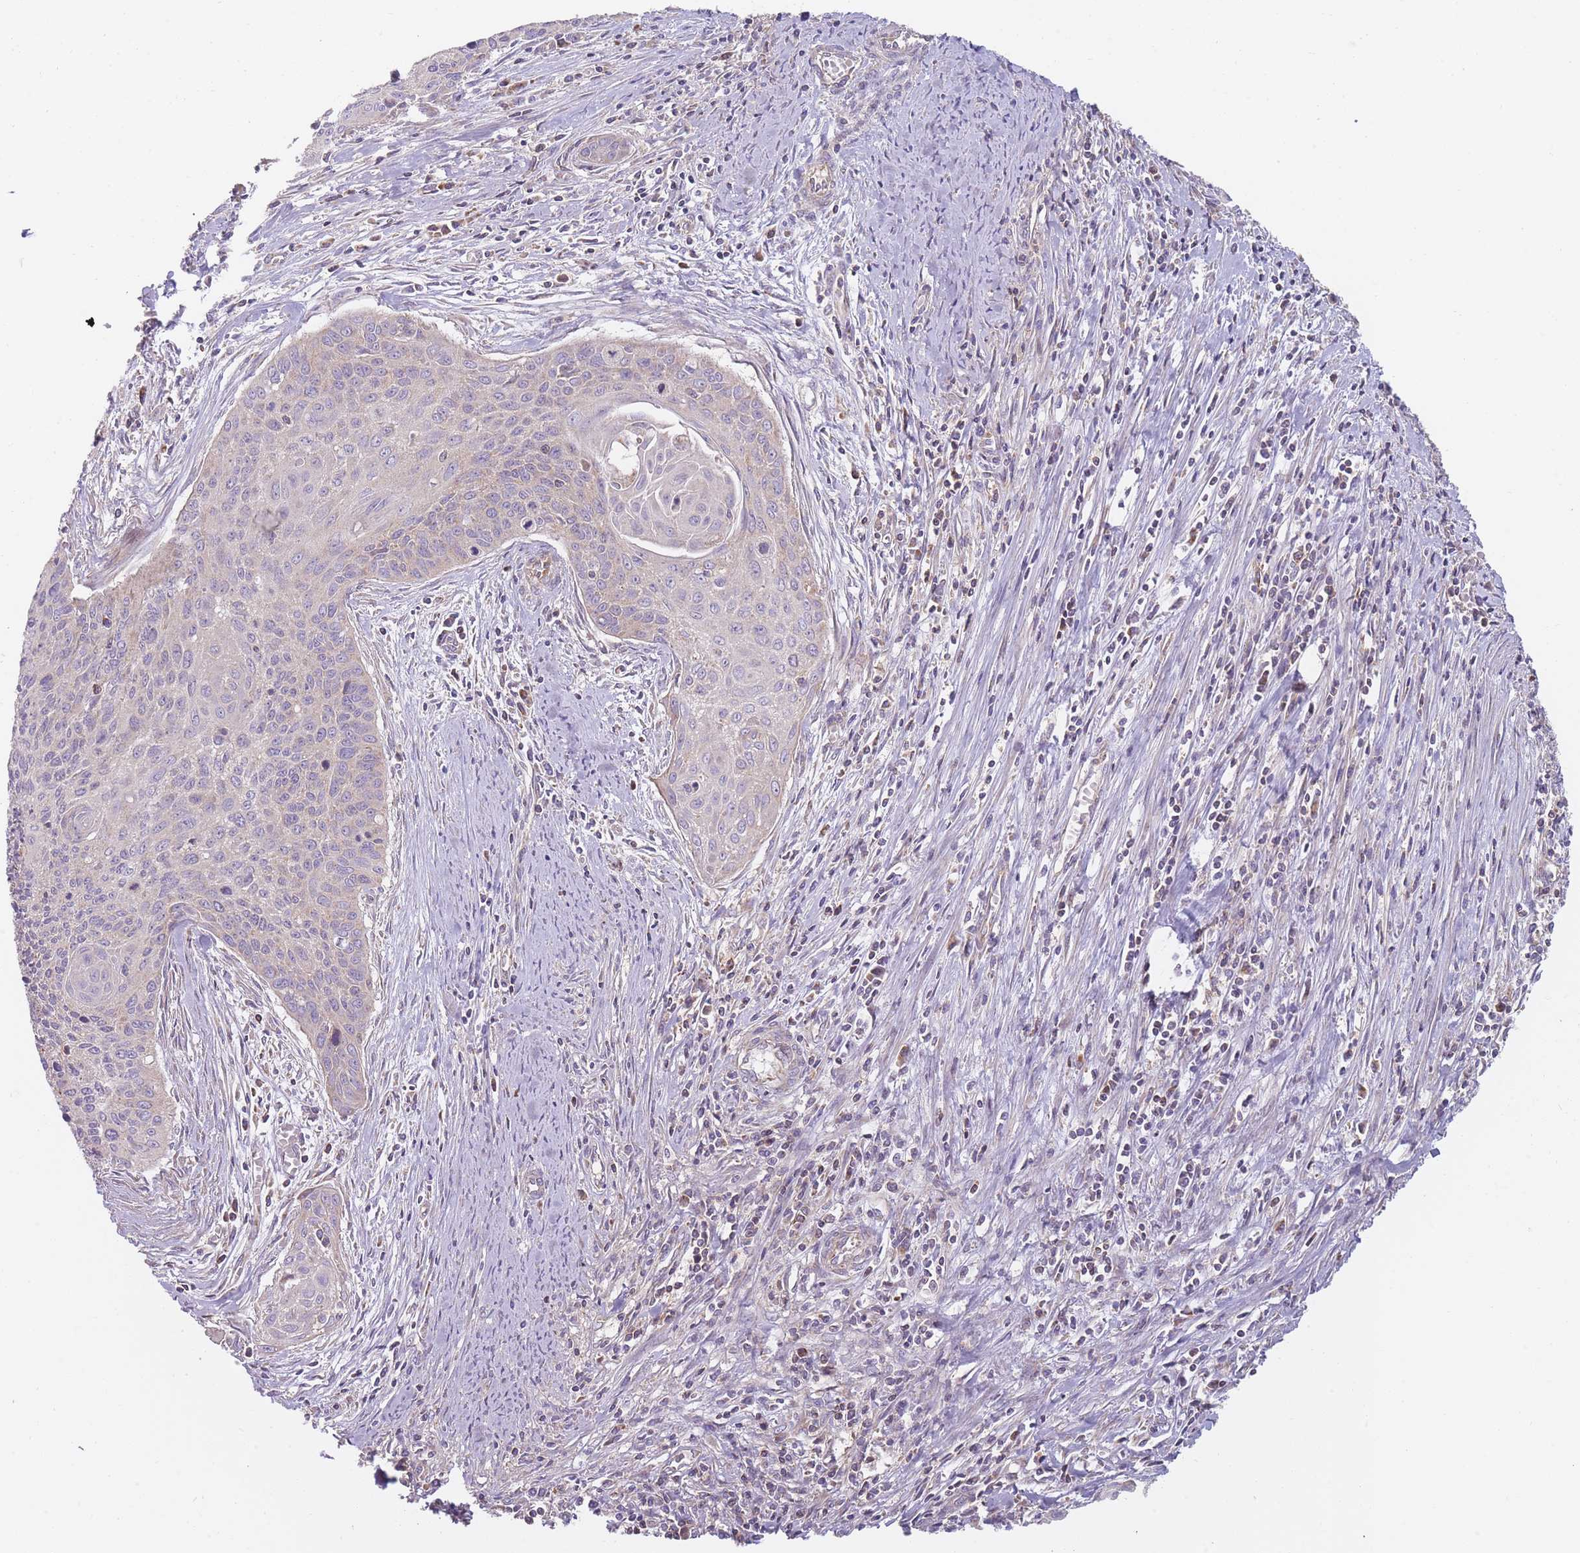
{"staining": {"intensity": "negative", "quantity": "none", "location": "none"}, "tissue": "cervical cancer", "cell_type": "Tumor cells", "image_type": "cancer", "snomed": [{"axis": "morphology", "description": "Squamous cell carcinoma, NOS"}, {"axis": "topography", "description": "Cervix"}], "caption": "Tumor cells are negative for brown protein staining in cervical cancer. Brightfield microscopy of immunohistochemistry (IHC) stained with DAB (3,3'-diaminobenzidine) (brown) and hematoxylin (blue), captured at high magnification.", "gene": "NDUFA9", "patient": {"sex": "female", "age": 55}}